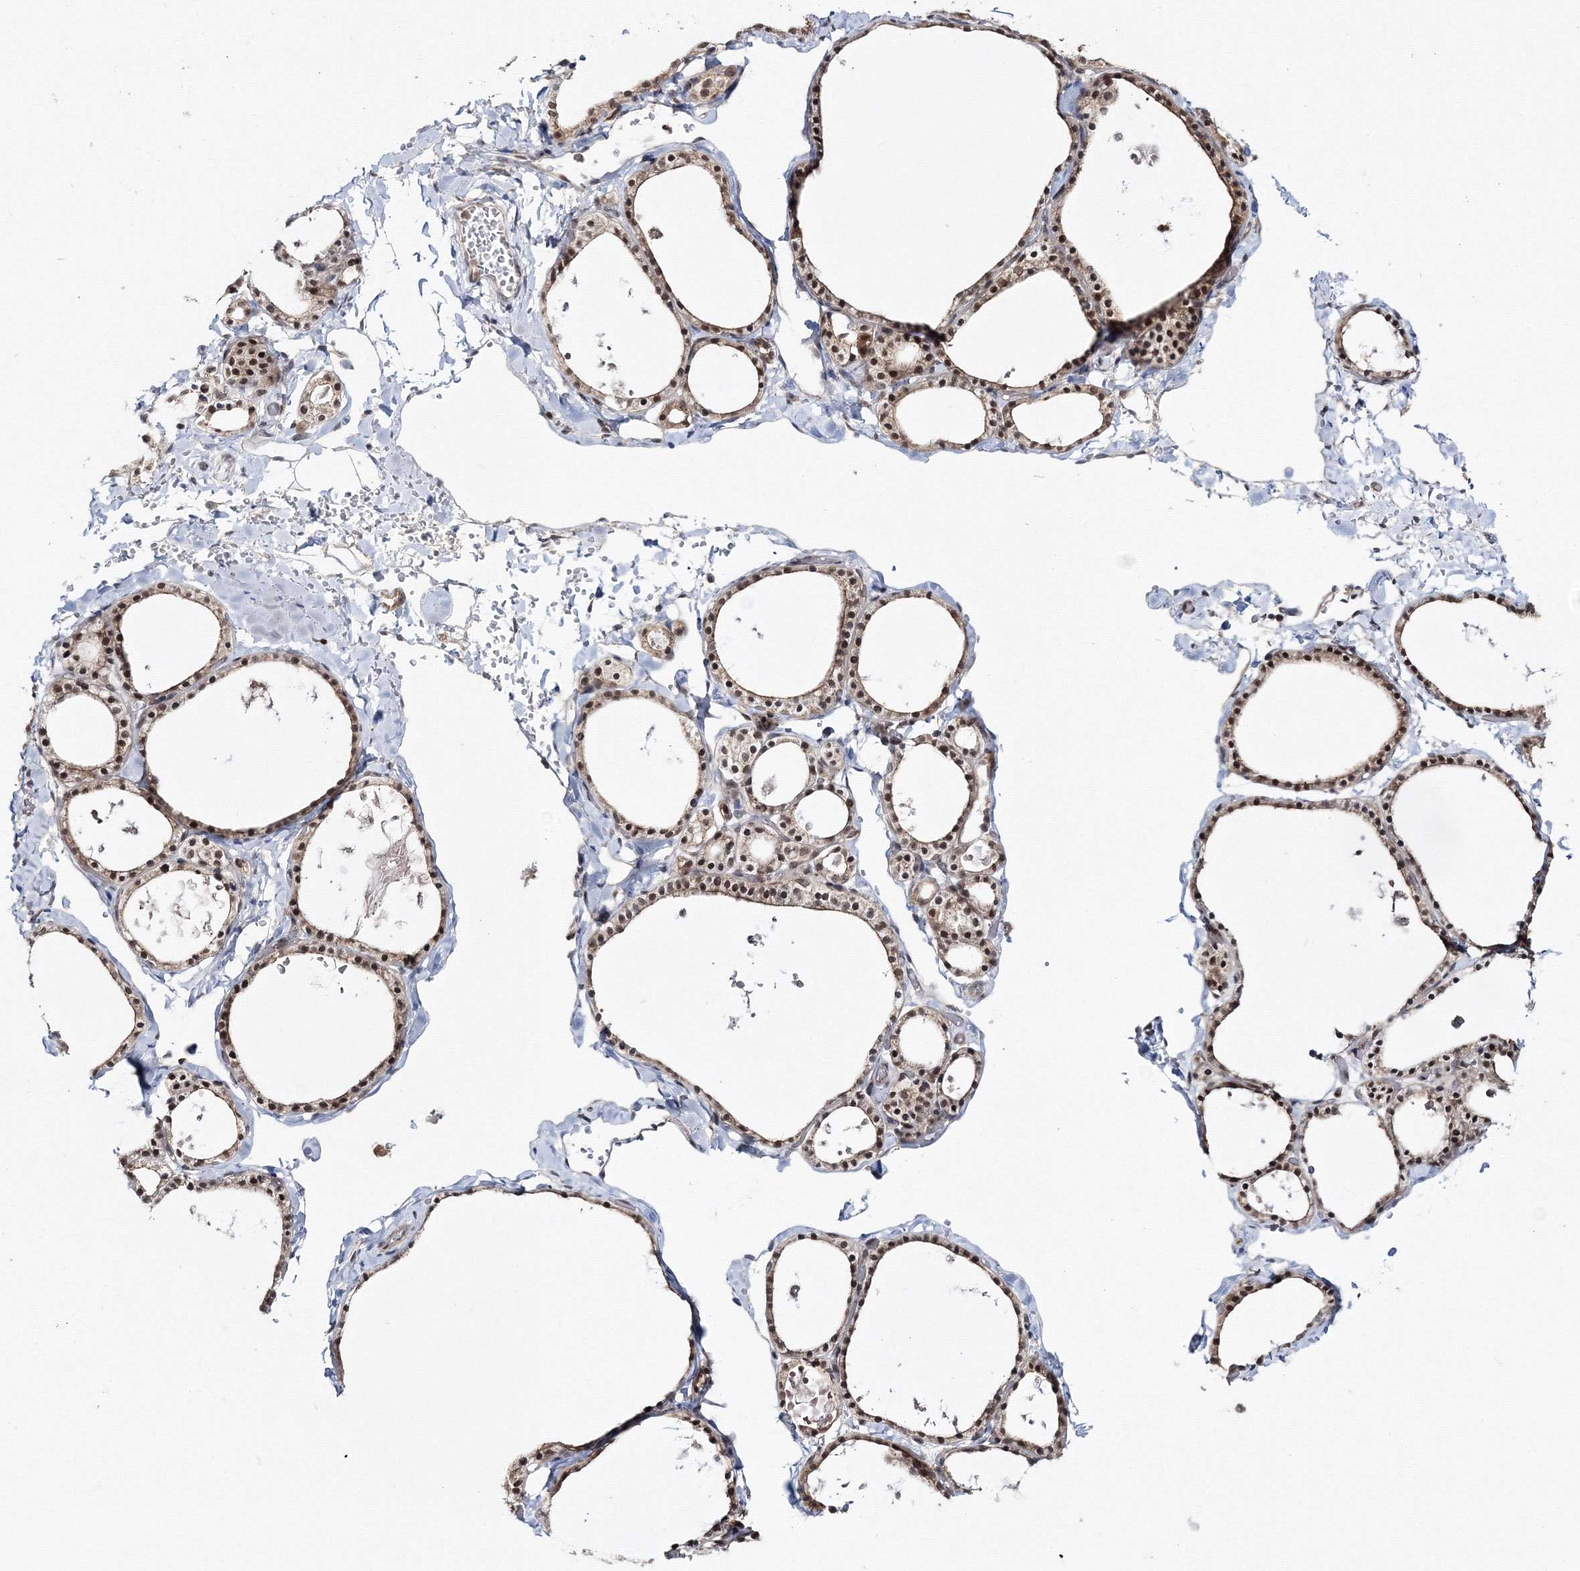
{"staining": {"intensity": "moderate", "quantity": ">75%", "location": "nuclear"}, "tissue": "thyroid gland", "cell_type": "Glandular cells", "image_type": "normal", "snomed": [{"axis": "morphology", "description": "Normal tissue, NOS"}, {"axis": "topography", "description": "Thyroid gland"}], "caption": "Protein staining by IHC reveals moderate nuclear positivity in approximately >75% of glandular cells in benign thyroid gland.", "gene": "ZFAND6", "patient": {"sex": "male", "age": 56}}